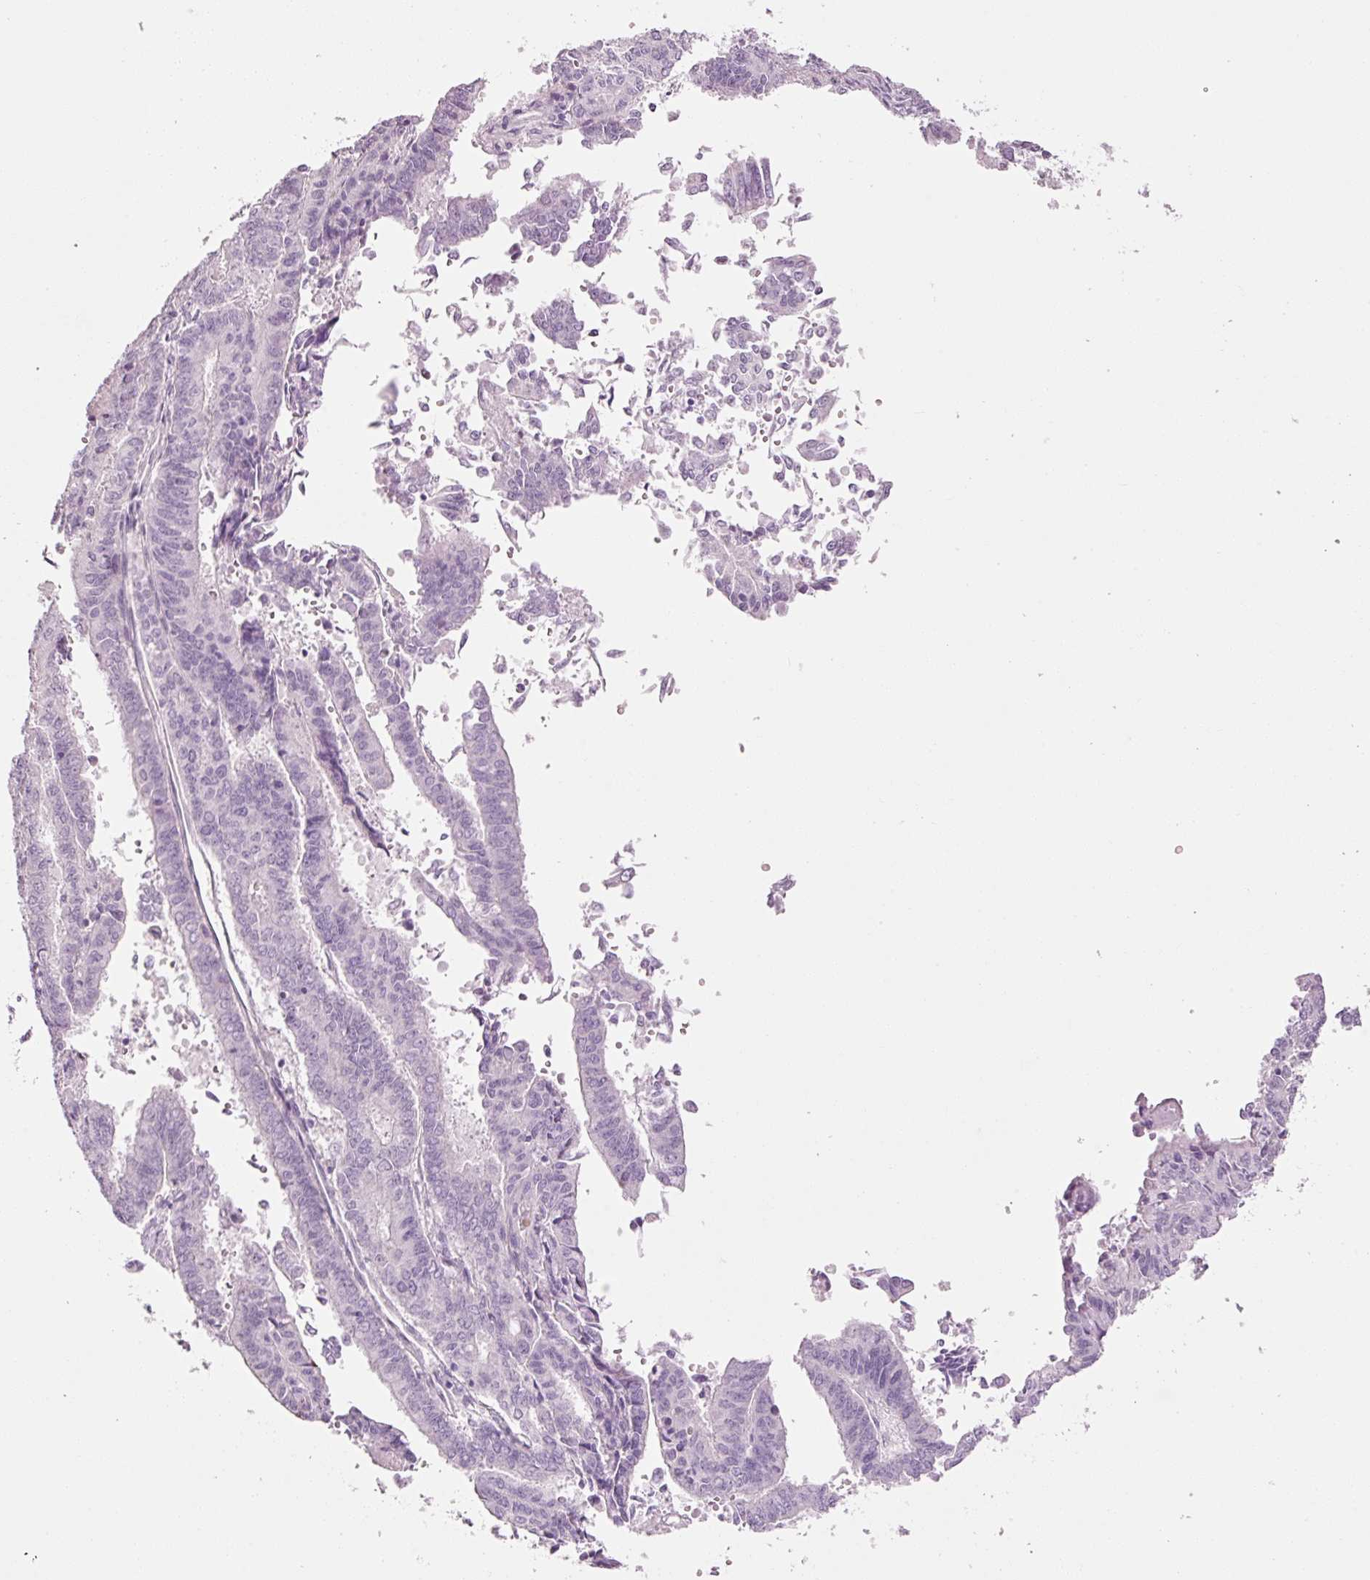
{"staining": {"intensity": "negative", "quantity": "none", "location": "none"}, "tissue": "endometrial cancer", "cell_type": "Tumor cells", "image_type": "cancer", "snomed": [{"axis": "morphology", "description": "Adenocarcinoma, NOS"}, {"axis": "topography", "description": "Endometrium"}], "caption": "This is an immunohistochemistry photomicrograph of human endometrial cancer (adenocarcinoma). There is no expression in tumor cells.", "gene": "ANKRD20A1", "patient": {"sex": "female", "age": 59}}